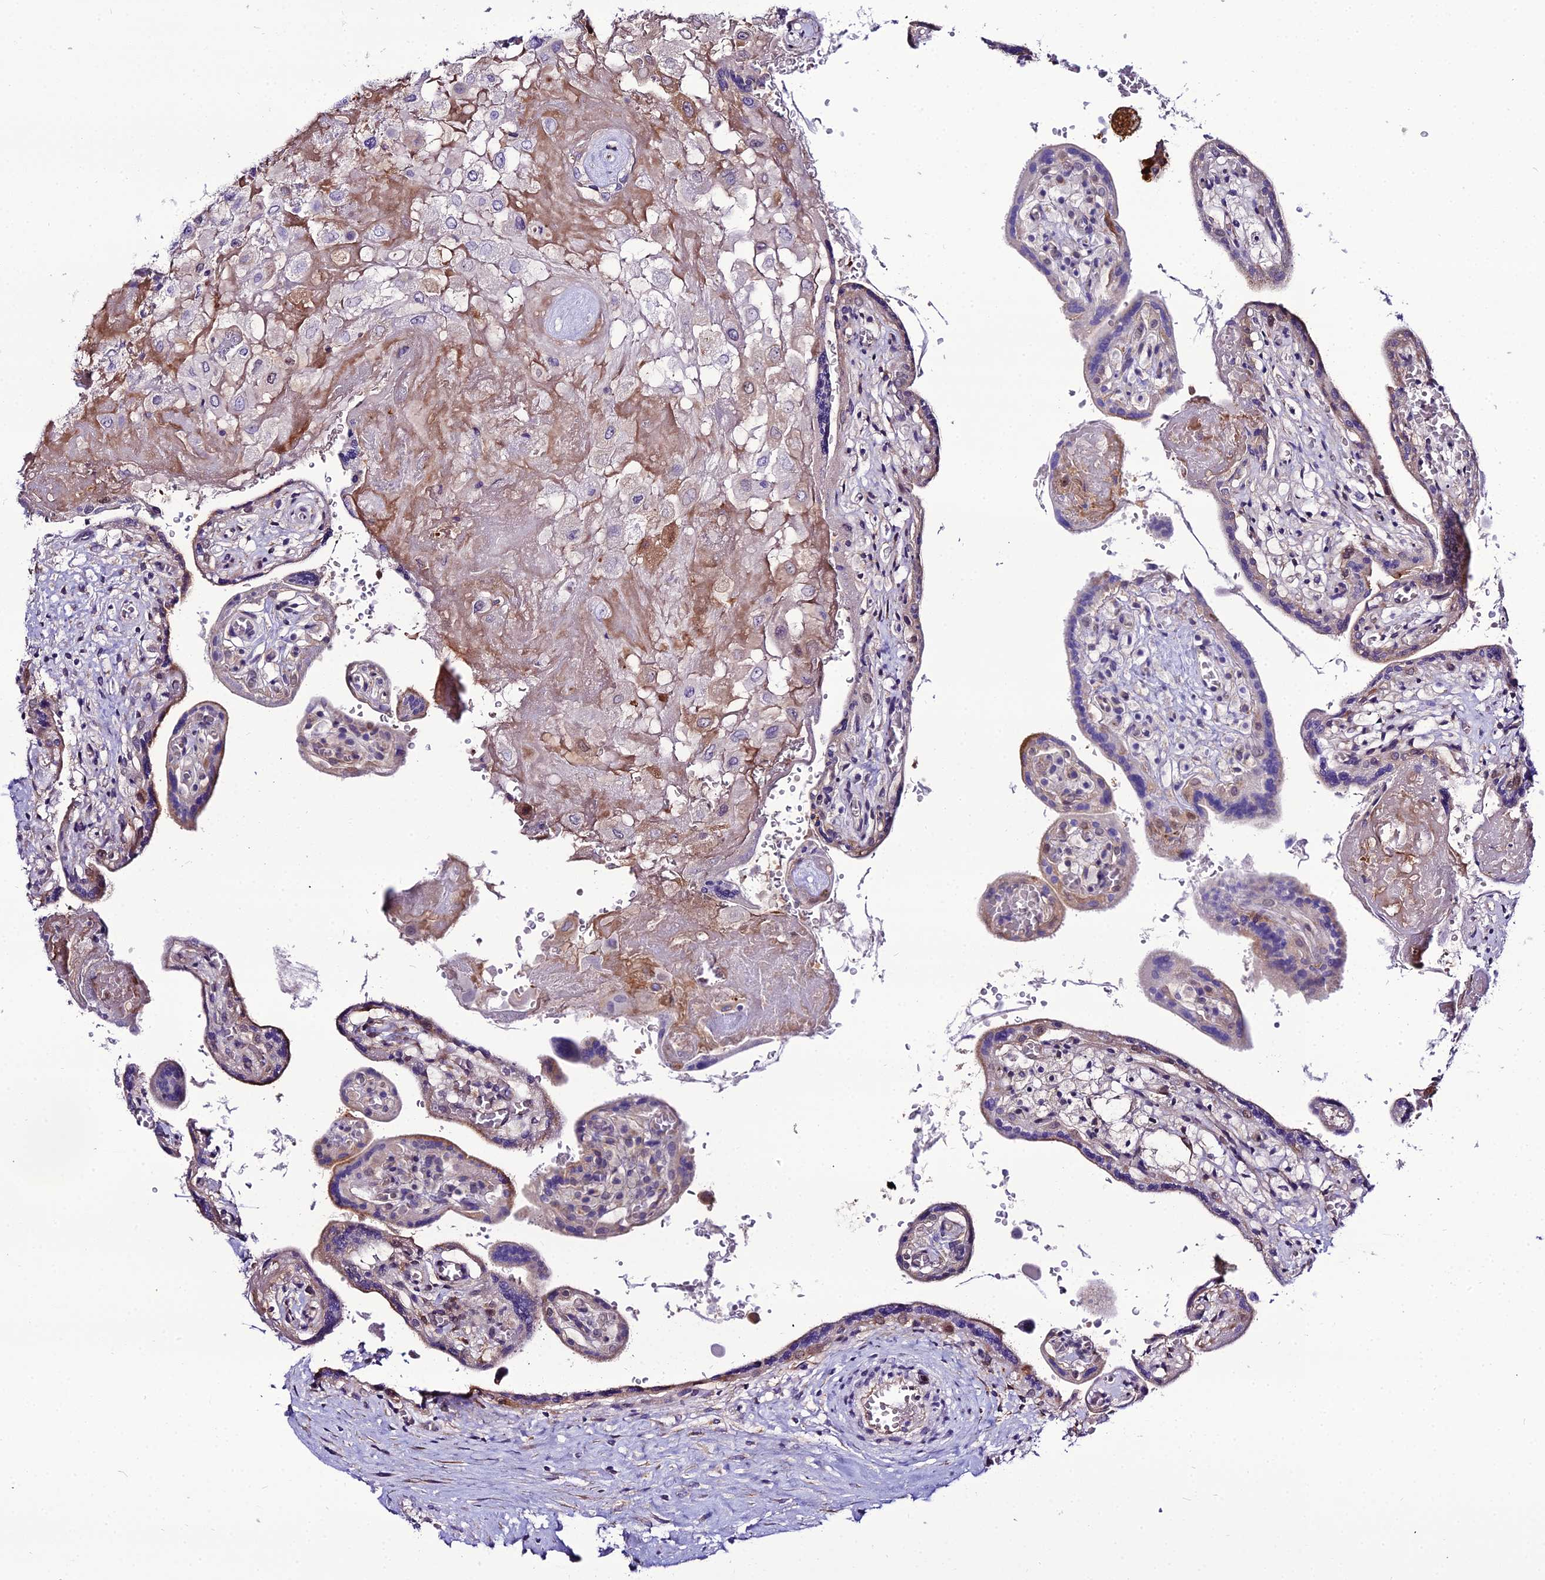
{"staining": {"intensity": "moderate", "quantity": "<25%", "location": "cytoplasmic/membranous"}, "tissue": "placenta", "cell_type": "Decidual cells", "image_type": "normal", "snomed": [{"axis": "morphology", "description": "Normal tissue, NOS"}, {"axis": "topography", "description": "Placenta"}], "caption": "Immunohistochemical staining of normal human placenta reveals low levels of moderate cytoplasmic/membranous positivity in approximately <25% of decidual cells.", "gene": "MB21D2", "patient": {"sex": "female", "age": 37}}